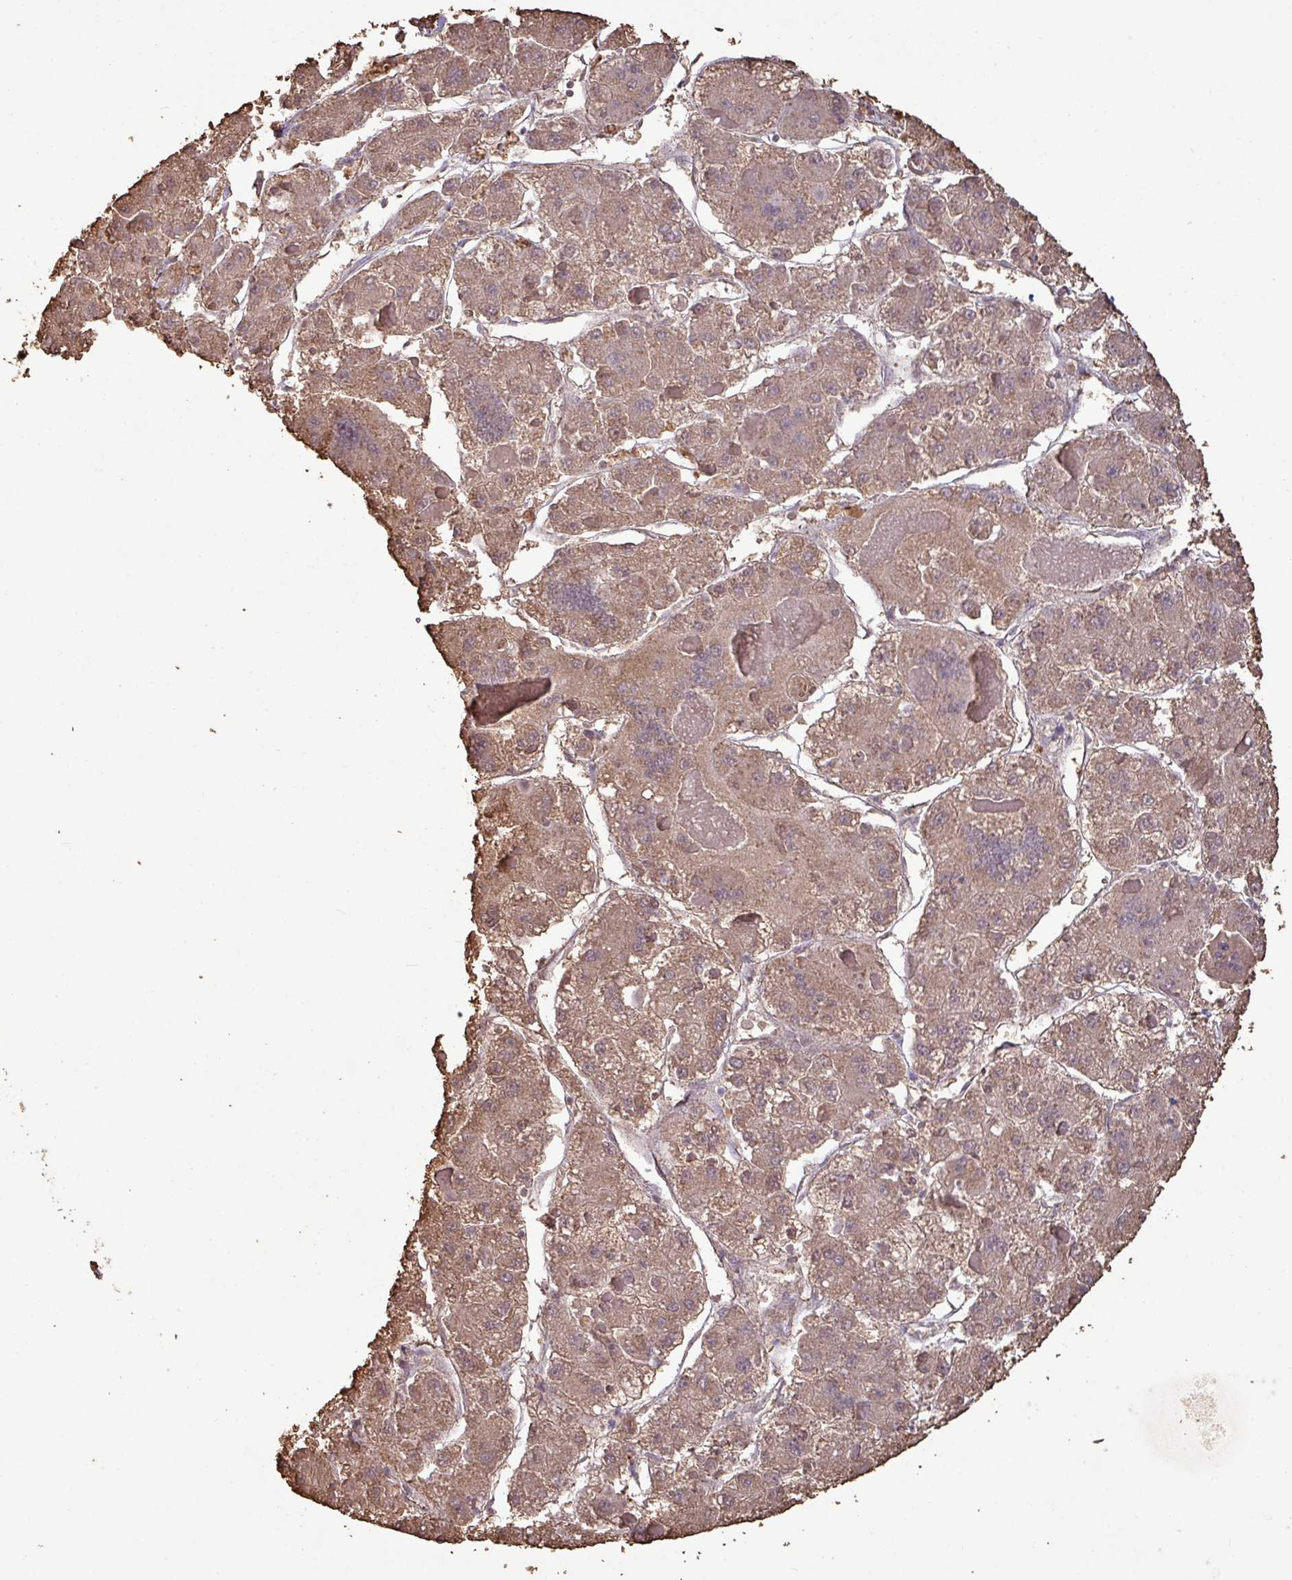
{"staining": {"intensity": "moderate", "quantity": ">75%", "location": "cytoplasmic/membranous"}, "tissue": "liver cancer", "cell_type": "Tumor cells", "image_type": "cancer", "snomed": [{"axis": "morphology", "description": "Carcinoma, Hepatocellular, NOS"}, {"axis": "topography", "description": "Liver"}], "caption": "The histopathology image displays immunohistochemical staining of hepatocellular carcinoma (liver). There is moderate cytoplasmic/membranous positivity is present in about >75% of tumor cells. (DAB (3,3'-diaminobenzidine) IHC, brown staining for protein, blue staining for nuclei).", "gene": "CAMK2B", "patient": {"sex": "female", "age": 73}}